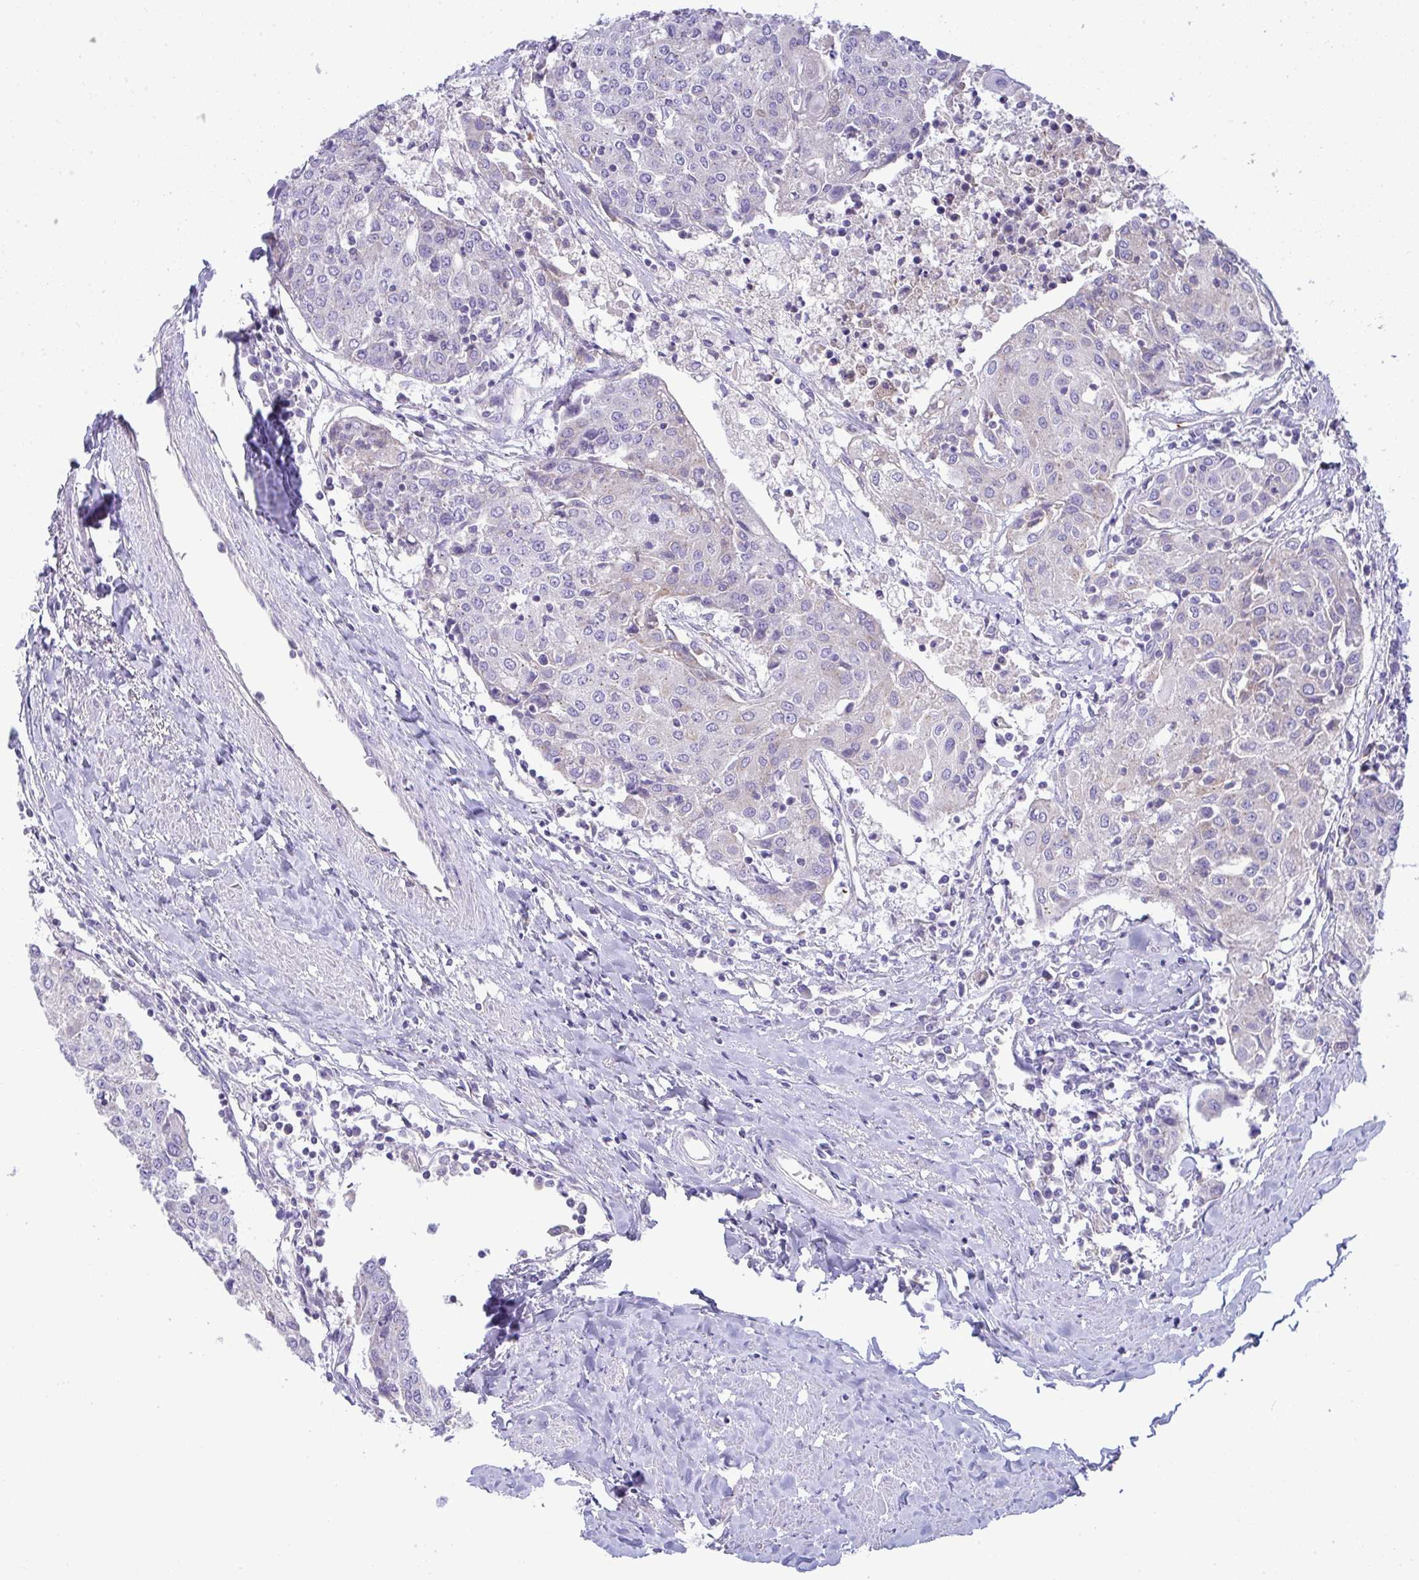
{"staining": {"intensity": "negative", "quantity": "none", "location": "none"}, "tissue": "urothelial cancer", "cell_type": "Tumor cells", "image_type": "cancer", "snomed": [{"axis": "morphology", "description": "Urothelial carcinoma, High grade"}, {"axis": "topography", "description": "Urinary bladder"}], "caption": "Histopathology image shows no protein staining in tumor cells of high-grade urothelial carcinoma tissue. (DAB immunohistochemistry visualized using brightfield microscopy, high magnification).", "gene": "PLA2G12B", "patient": {"sex": "female", "age": 85}}